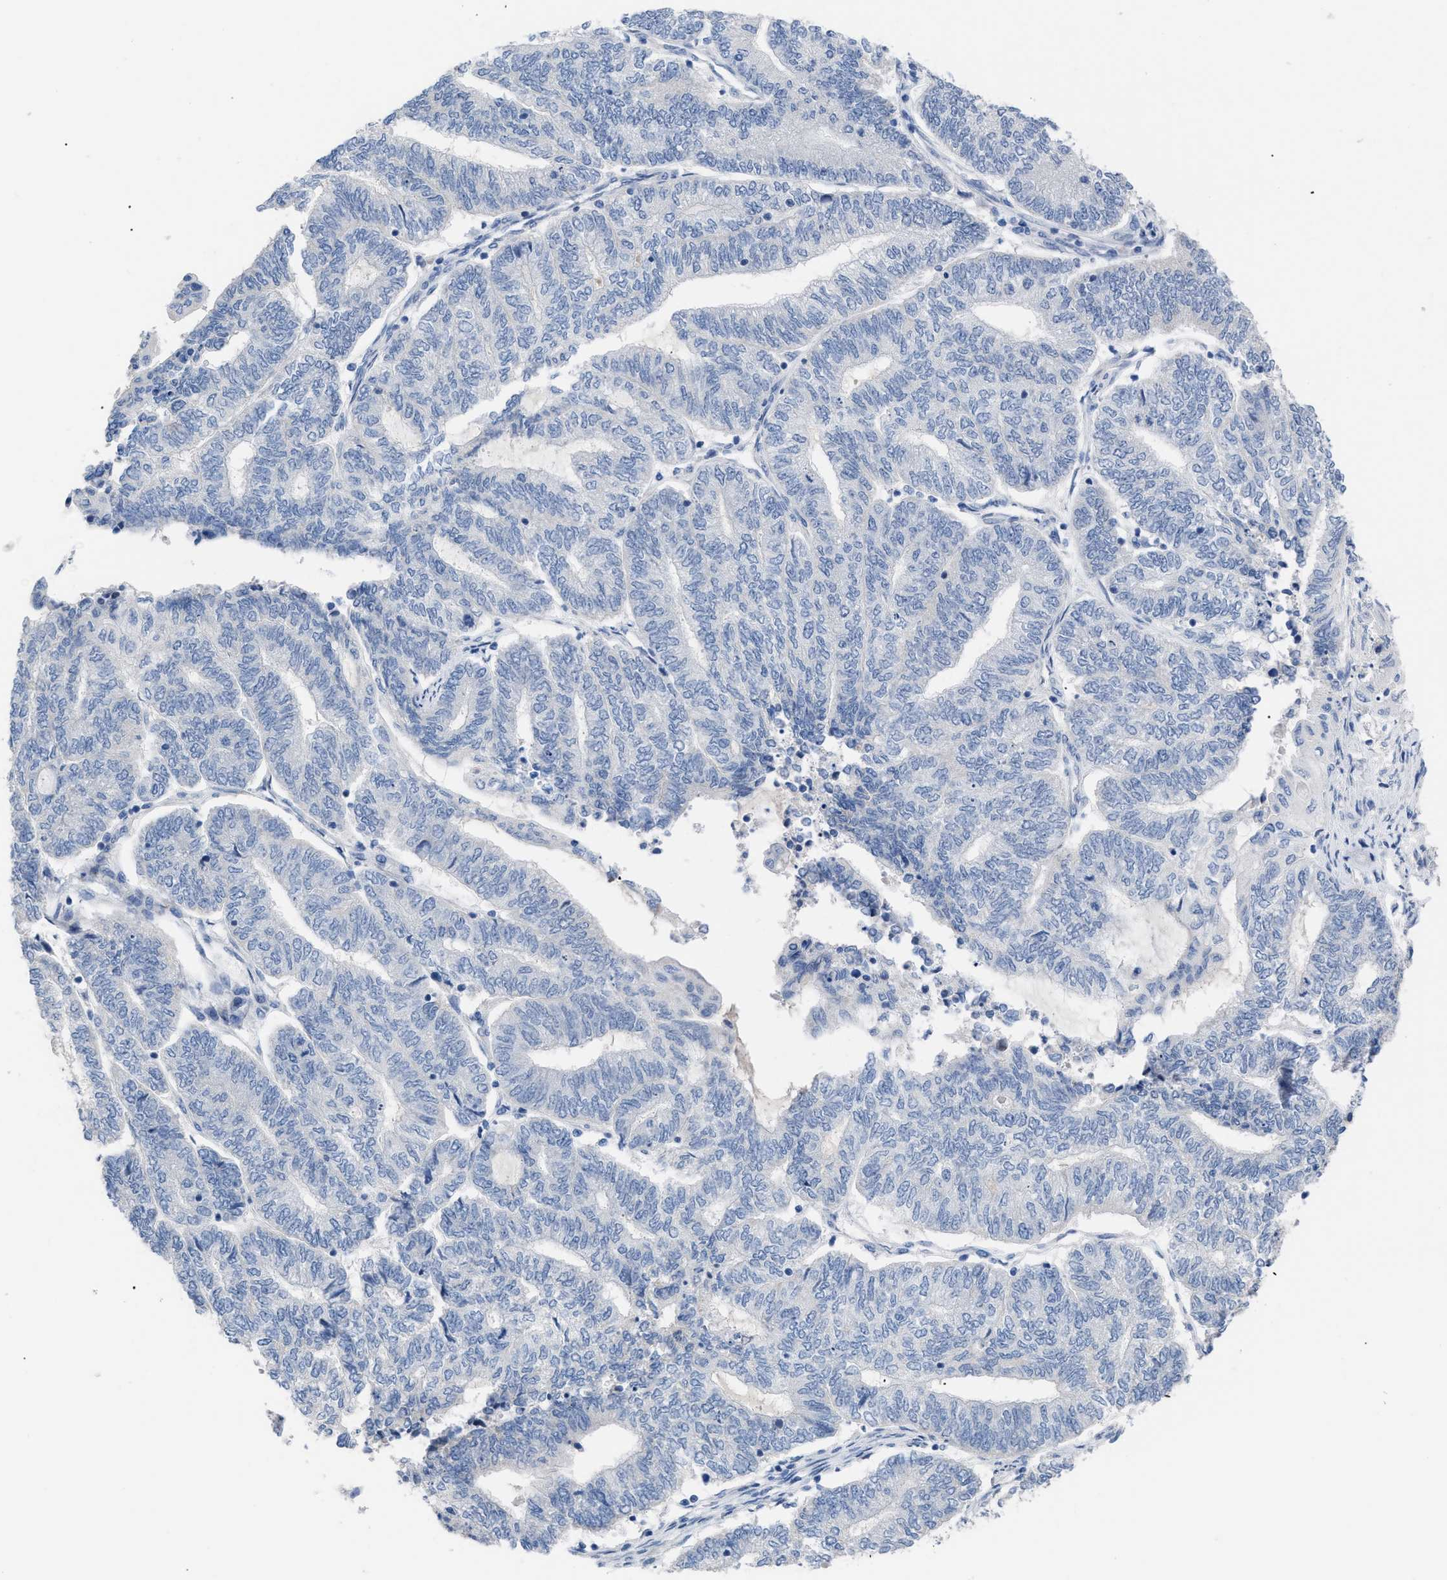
{"staining": {"intensity": "negative", "quantity": "none", "location": "none"}, "tissue": "endometrial cancer", "cell_type": "Tumor cells", "image_type": "cancer", "snomed": [{"axis": "morphology", "description": "Adenocarcinoma, NOS"}, {"axis": "topography", "description": "Uterus"}, {"axis": "topography", "description": "Endometrium"}], "caption": "Human endometrial cancer (adenocarcinoma) stained for a protein using immunohistochemistry reveals no staining in tumor cells.", "gene": "CAV3", "patient": {"sex": "female", "age": 70}}